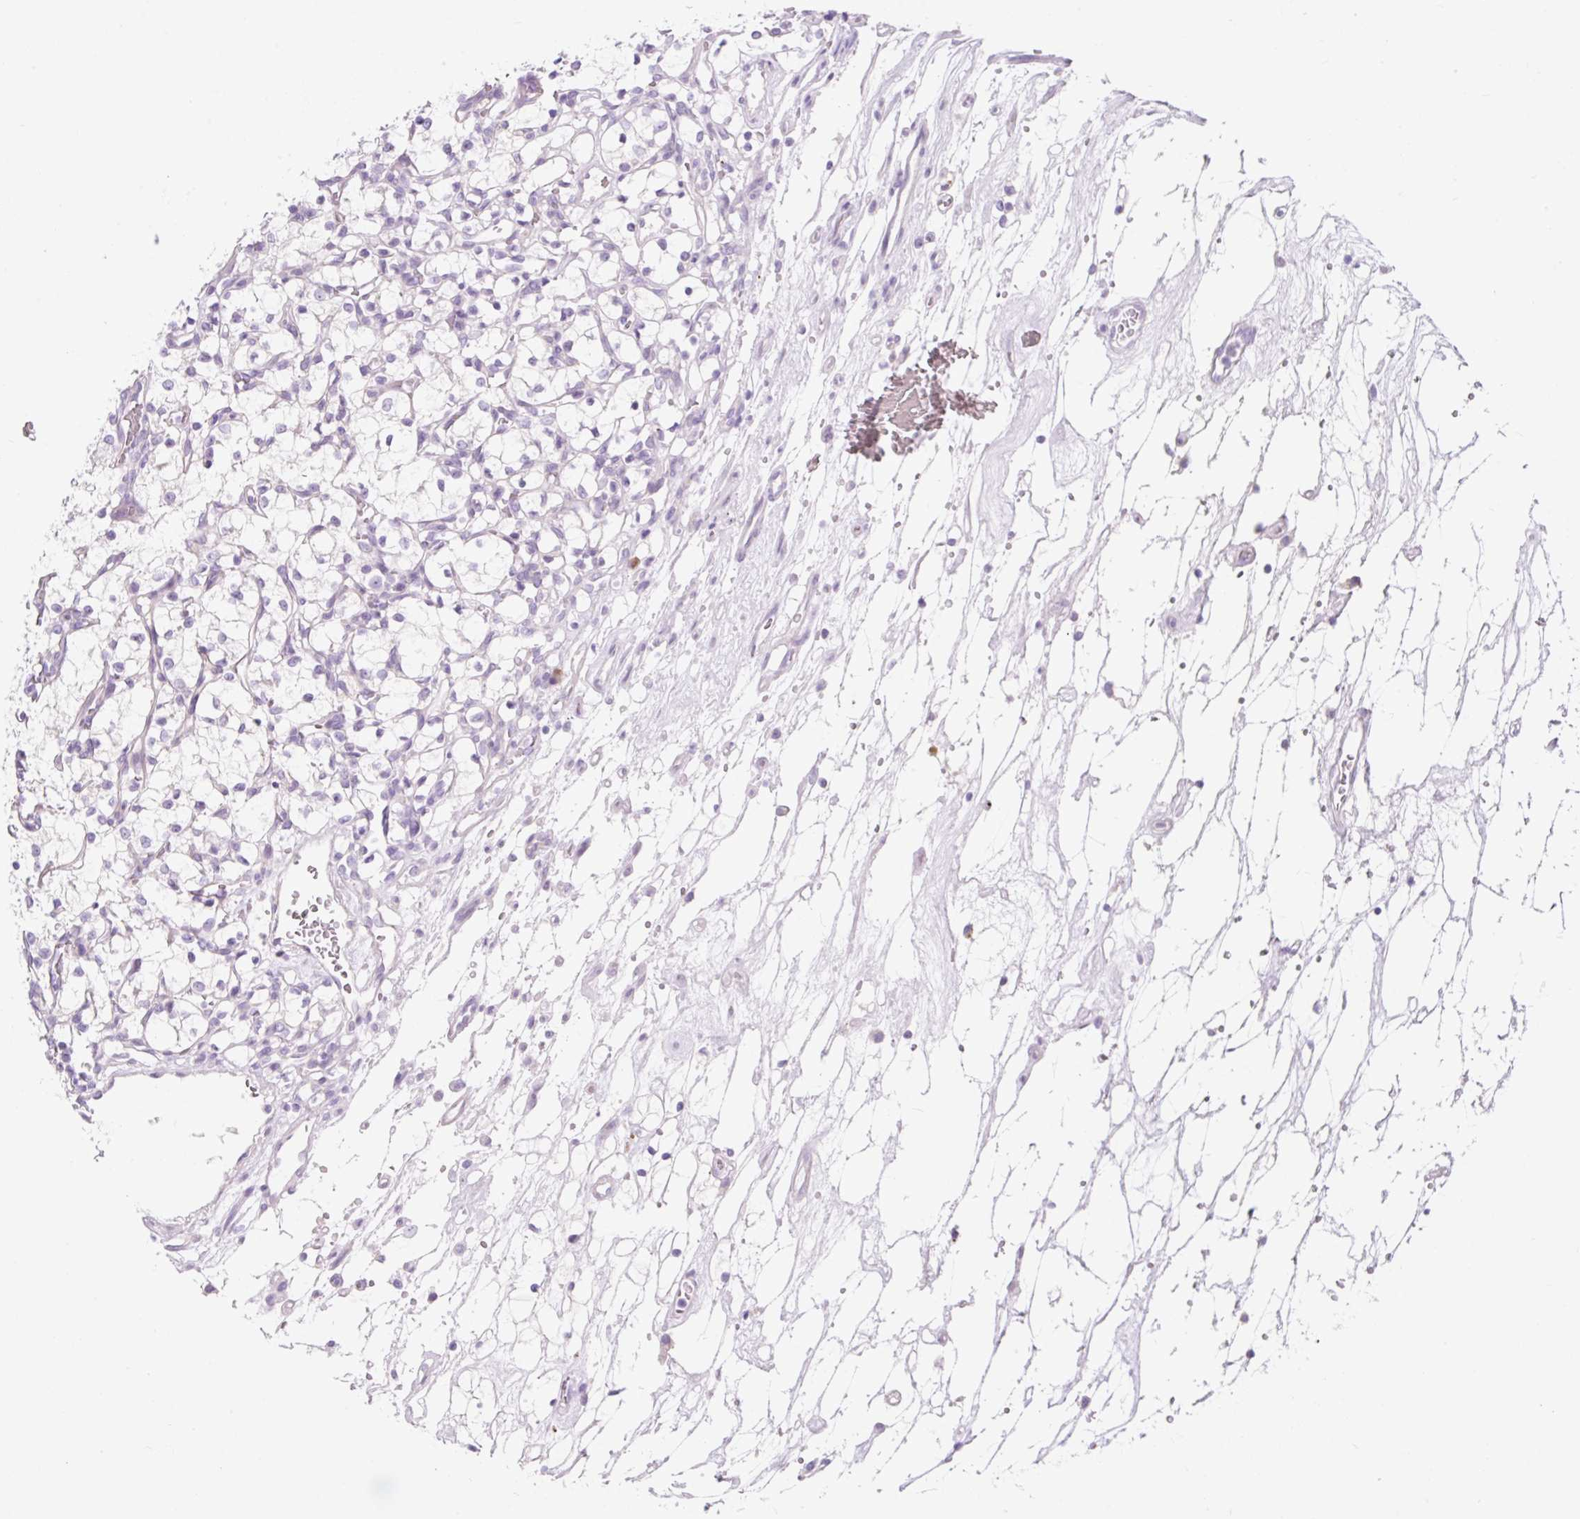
{"staining": {"intensity": "negative", "quantity": "none", "location": "none"}, "tissue": "renal cancer", "cell_type": "Tumor cells", "image_type": "cancer", "snomed": [{"axis": "morphology", "description": "Adenocarcinoma, NOS"}, {"axis": "topography", "description": "Kidney"}], "caption": "DAB (3,3'-diaminobenzidine) immunohistochemical staining of renal adenocarcinoma exhibits no significant positivity in tumor cells. The staining was performed using DAB (3,3'-diaminobenzidine) to visualize the protein expression in brown, while the nuclei were stained in blue with hematoxylin (Magnification: 20x).", "gene": "CELF6", "patient": {"sex": "female", "age": 69}}